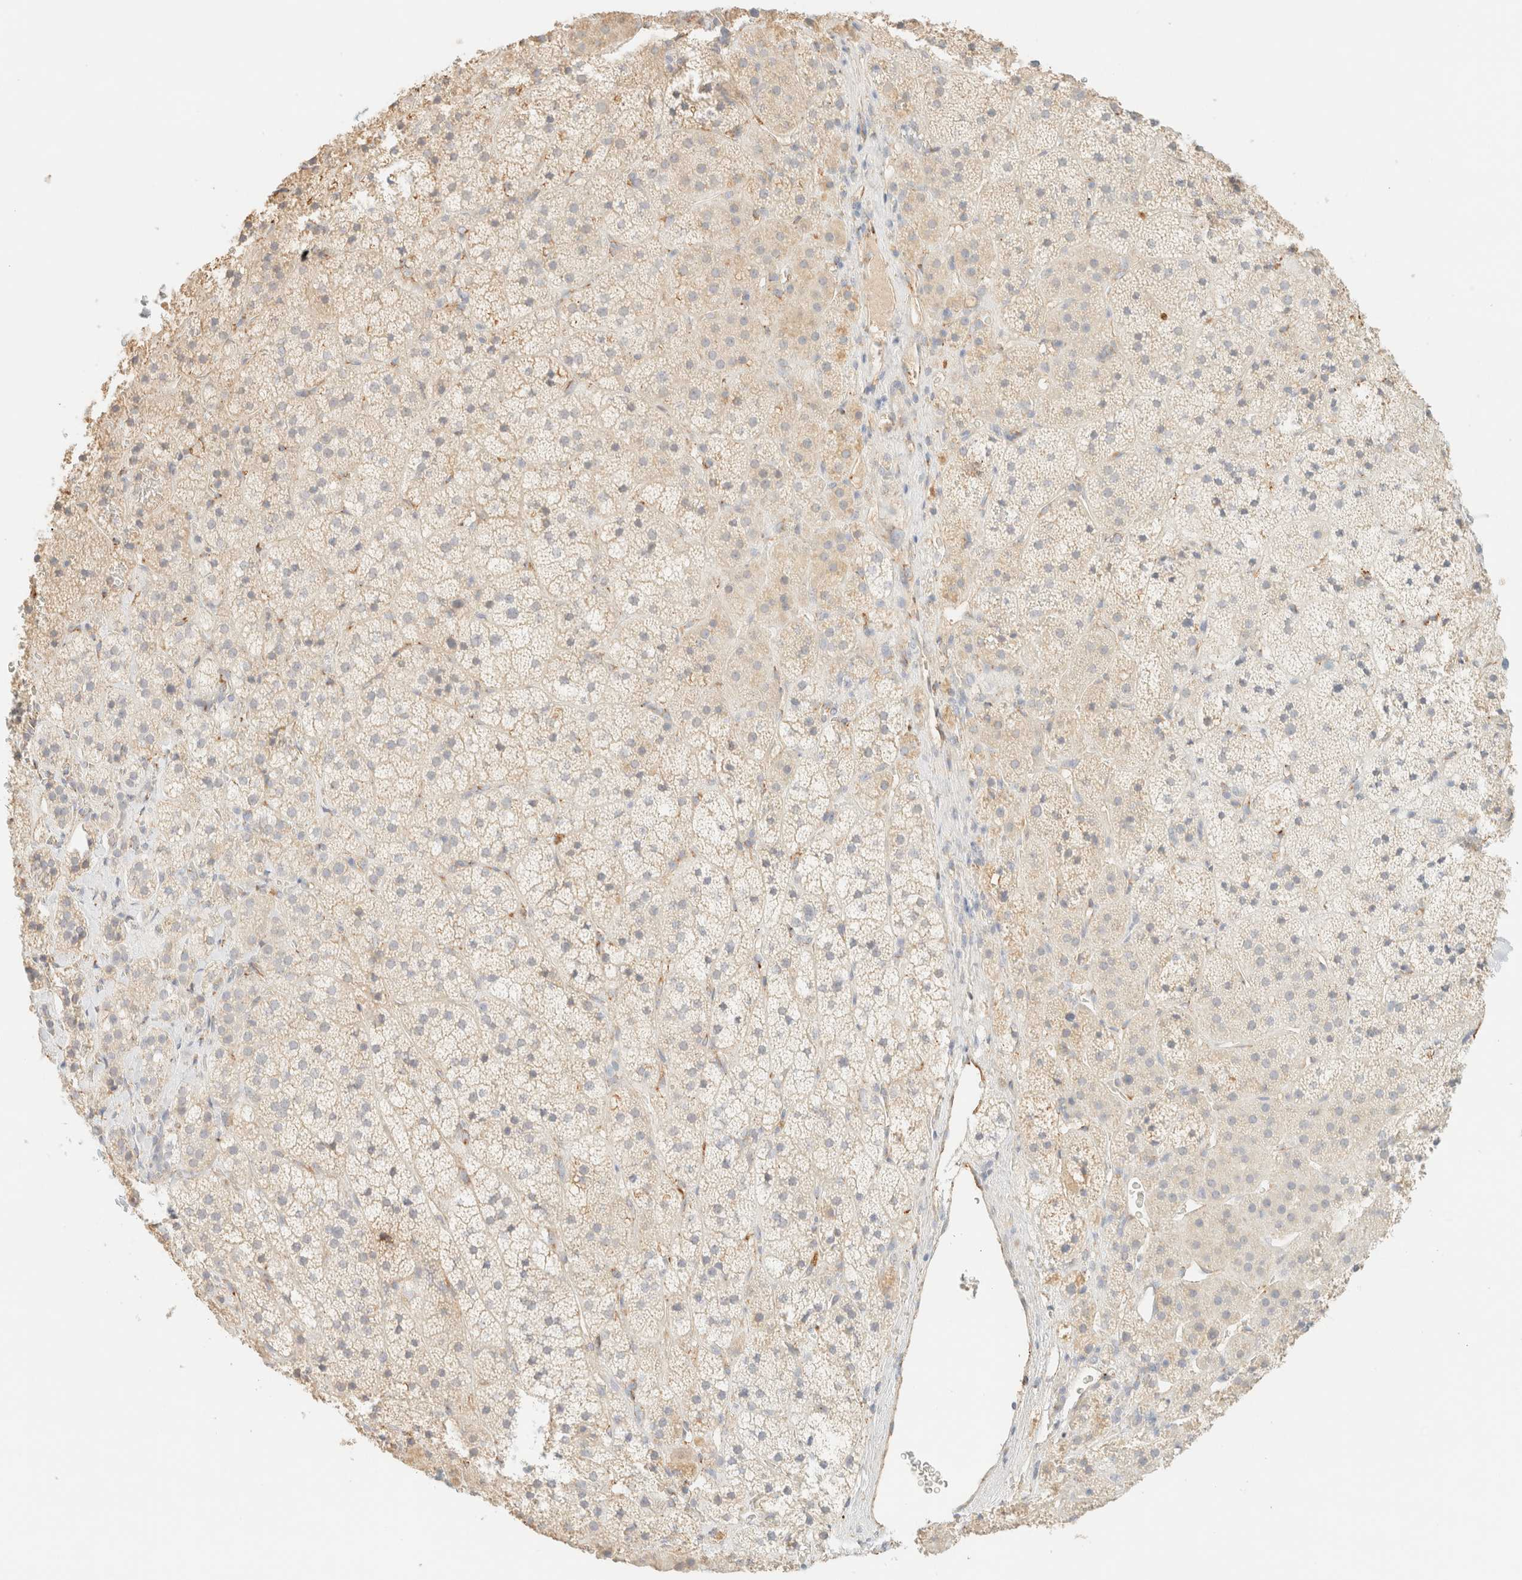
{"staining": {"intensity": "weak", "quantity": "<25%", "location": "cytoplasmic/membranous"}, "tissue": "adrenal gland", "cell_type": "Glandular cells", "image_type": "normal", "snomed": [{"axis": "morphology", "description": "Normal tissue, NOS"}, {"axis": "topography", "description": "Adrenal gland"}], "caption": "IHC image of normal human adrenal gland stained for a protein (brown), which exhibits no positivity in glandular cells. (Stains: DAB immunohistochemistry with hematoxylin counter stain, Microscopy: brightfield microscopy at high magnification).", "gene": "SPARCL1", "patient": {"sex": "female", "age": 44}}